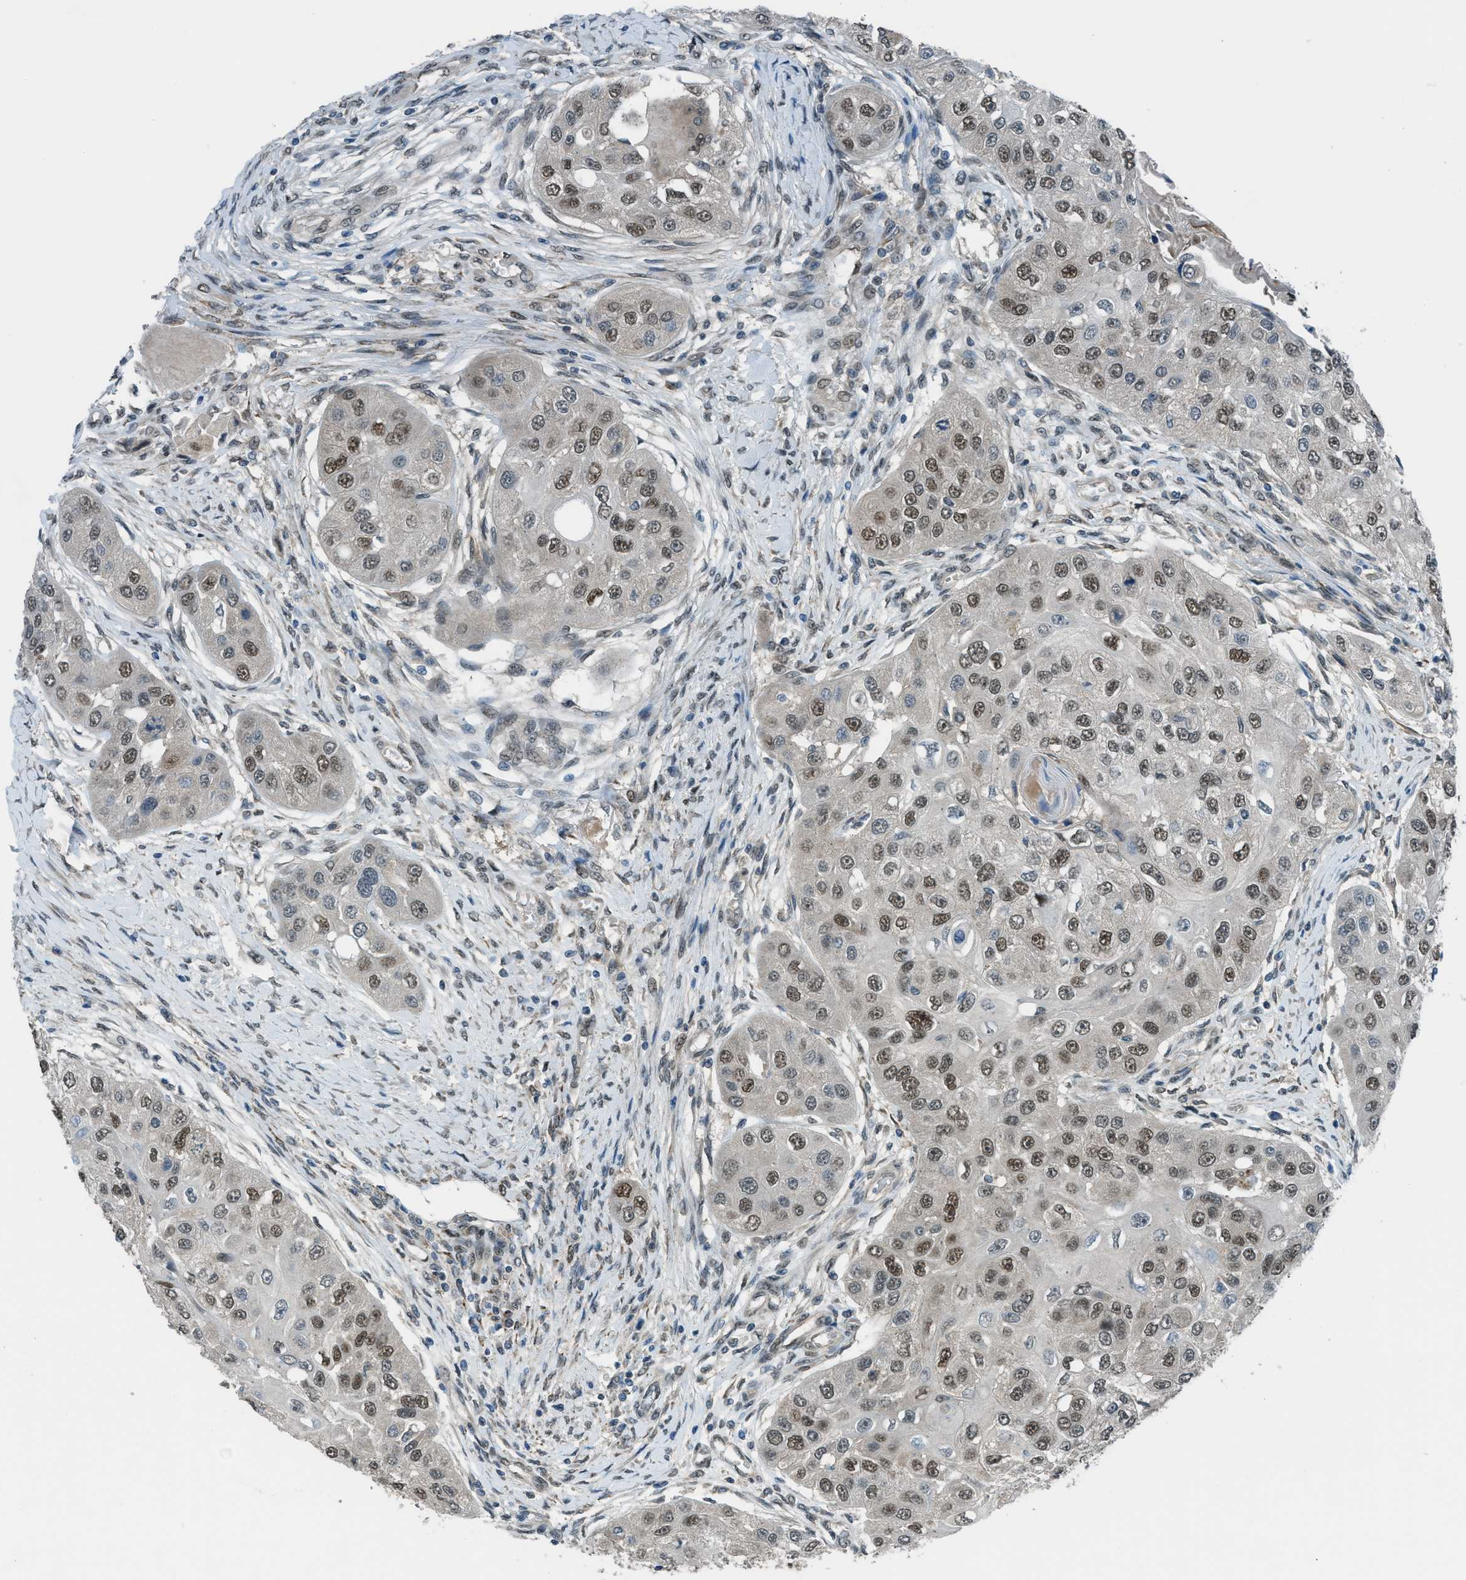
{"staining": {"intensity": "moderate", "quantity": ">75%", "location": "nuclear"}, "tissue": "head and neck cancer", "cell_type": "Tumor cells", "image_type": "cancer", "snomed": [{"axis": "morphology", "description": "Normal tissue, NOS"}, {"axis": "morphology", "description": "Squamous cell carcinoma, NOS"}, {"axis": "topography", "description": "Skeletal muscle"}, {"axis": "topography", "description": "Head-Neck"}], "caption": "Protein analysis of head and neck squamous cell carcinoma tissue displays moderate nuclear expression in approximately >75% of tumor cells. (DAB IHC with brightfield microscopy, high magnification).", "gene": "NPEPL1", "patient": {"sex": "male", "age": 51}}